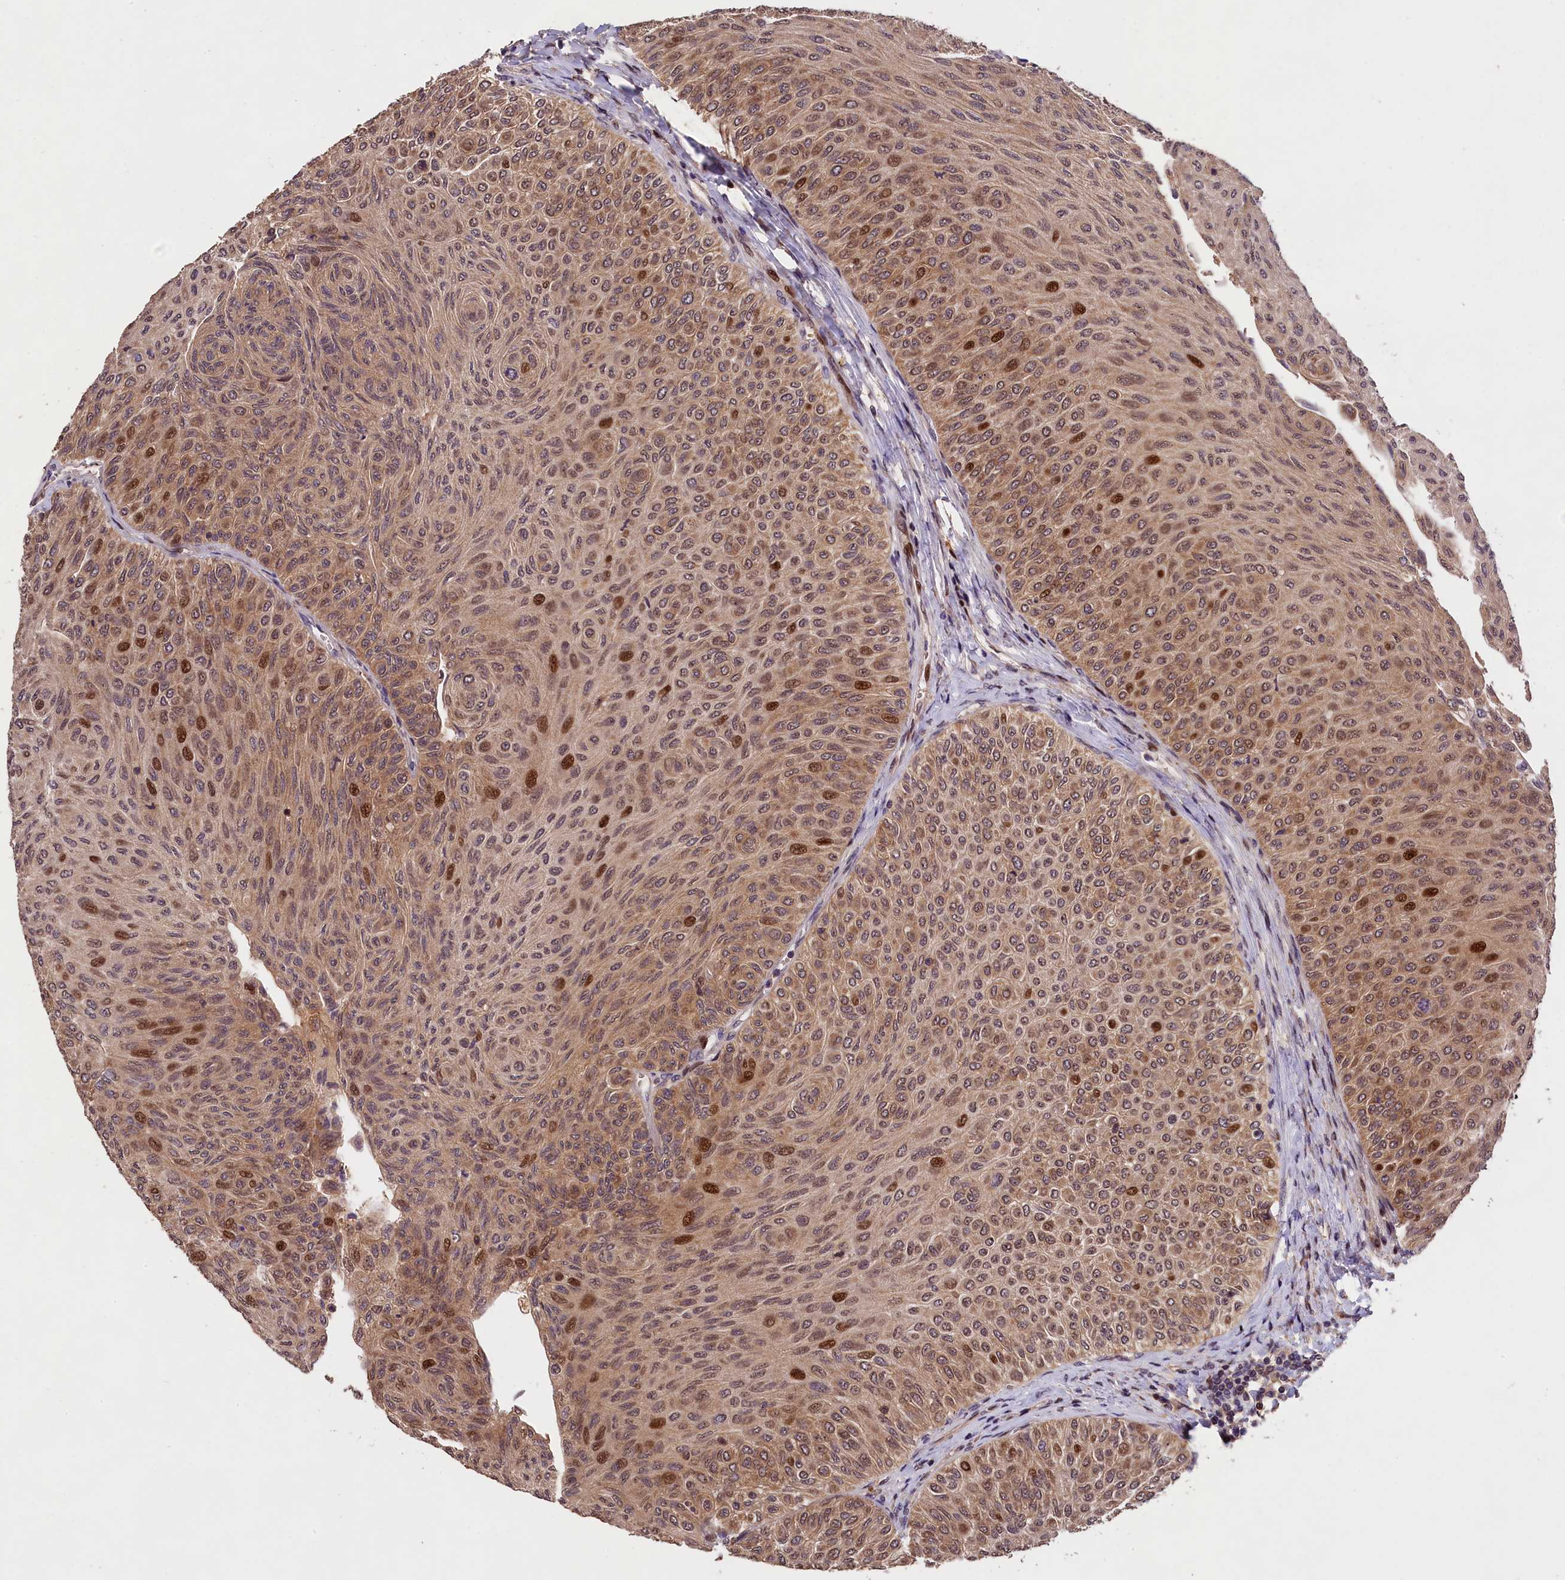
{"staining": {"intensity": "moderate", "quantity": ">75%", "location": "cytoplasmic/membranous,nuclear"}, "tissue": "urothelial cancer", "cell_type": "Tumor cells", "image_type": "cancer", "snomed": [{"axis": "morphology", "description": "Urothelial carcinoma, Low grade"}, {"axis": "topography", "description": "Urinary bladder"}], "caption": "Immunohistochemistry staining of urothelial cancer, which reveals medium levels of moderate cytoplasmic/membranous and nuclear expression in about >75% of tumor cells indicating moderate cytoplasmic/membranous and nuclear protein staining. The staining was performed using DAB (3,3'-diaminobenzidine) (brown) for protein detection and nuclei were counterstained in hematoxylin (blue).", "gene": "PHAF1", "patient": {"sex": "male", "age": 78}}